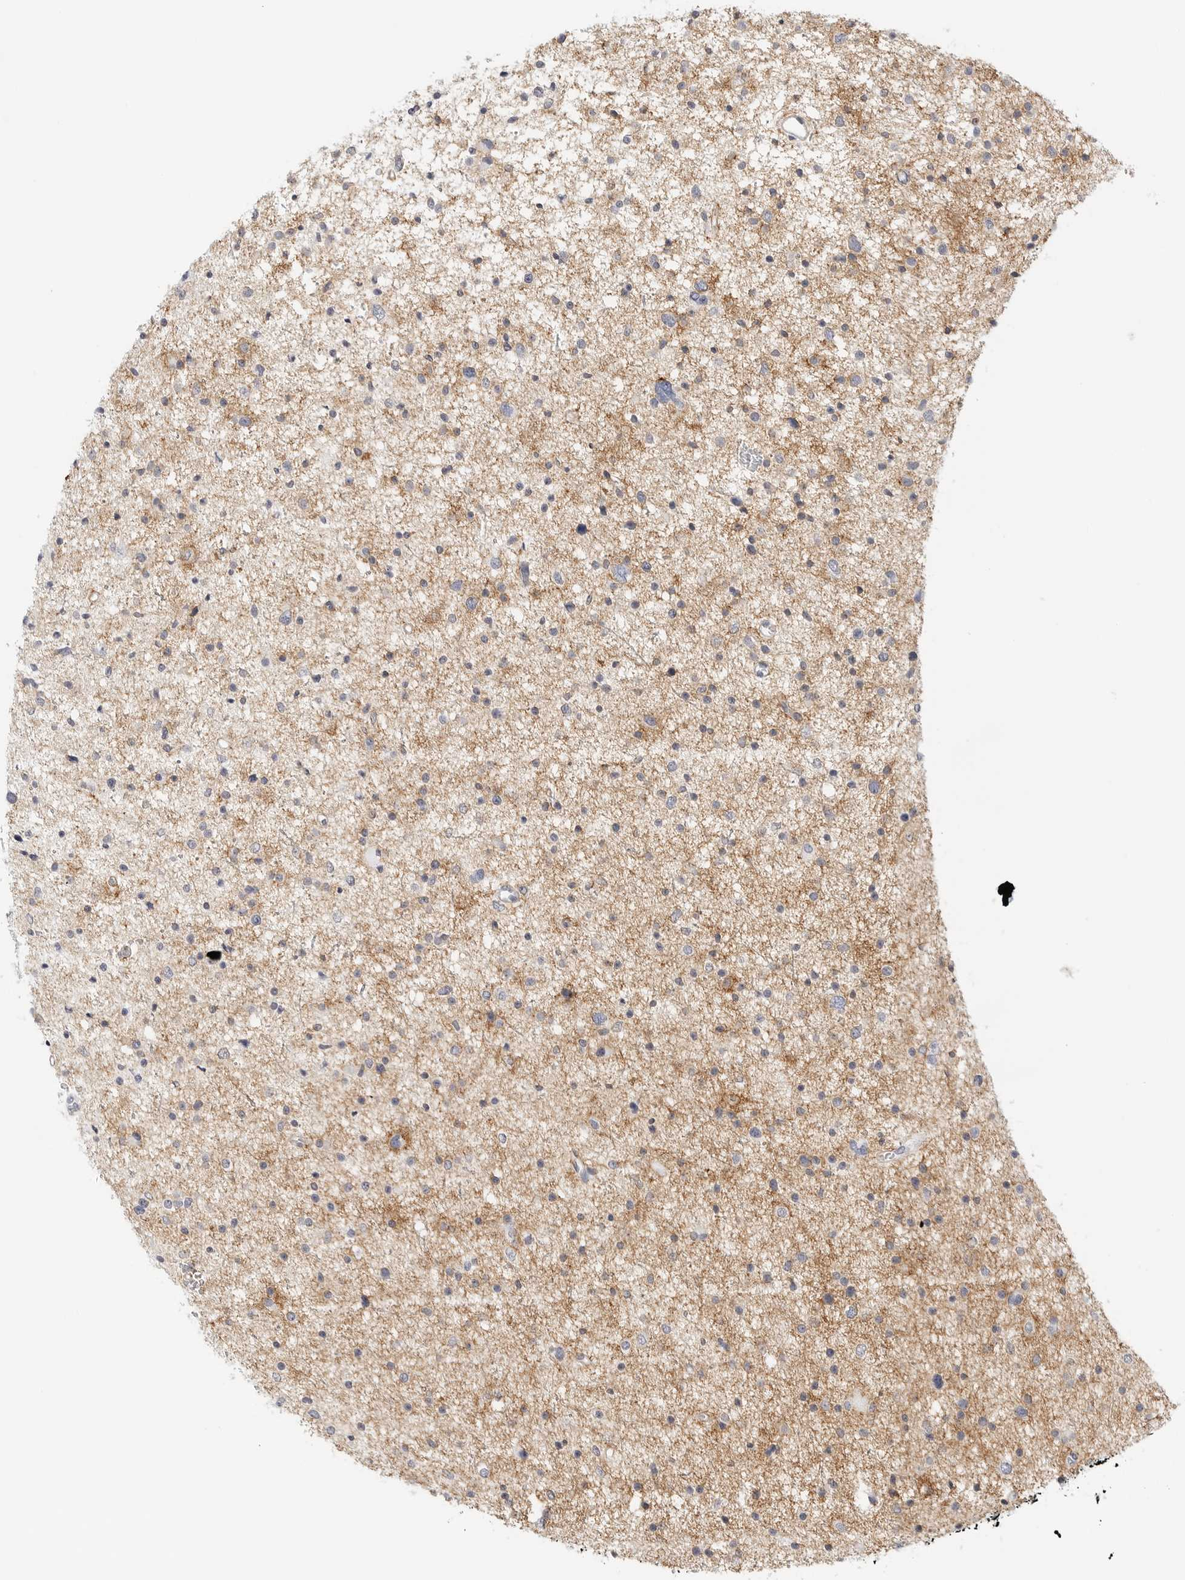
{"staining": {"intensity": "weak", "quantity": "<25%", "location": "cytoplasmic/membranous"}, "tissue": "glioma", "cell_type": "Tumor cells", "image_type": "cancer", "snomed": [{"axis": "morphology", "description": "Glioma, malignant, Low grade"}, {"axis": "topography", "description": "Brain"}], "caption": "Immunohistochemistry (IHC) image of human malignant glioma (low-grade) stained for a protein (brown), which displays no positivity in tumor cells.", "gene": "SLC9A3R1", "patient": {"sex": "female", "age": 37}}